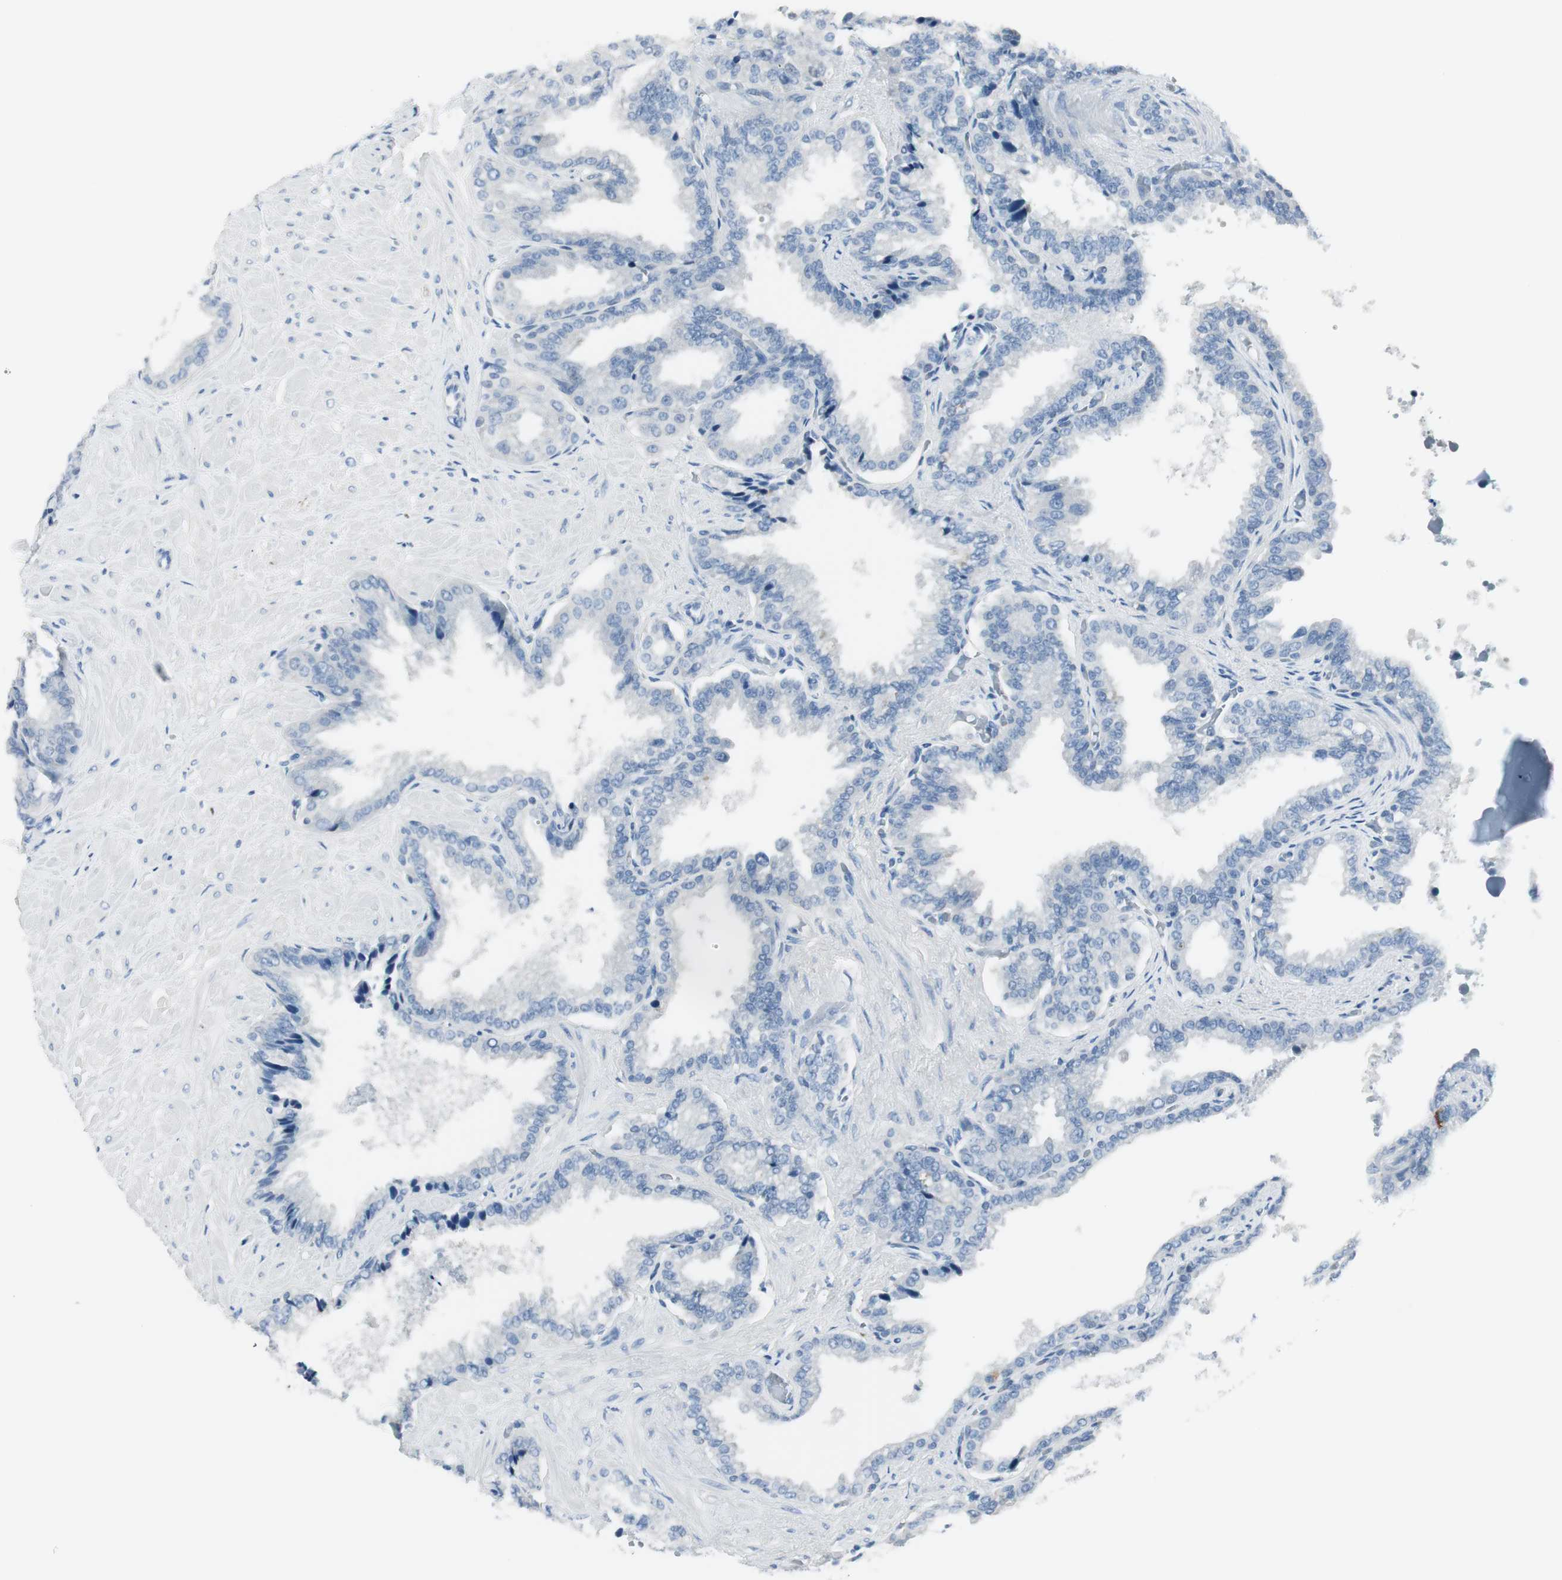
{"staining": {"intensity": "negative", "quantity": "none", "location": "none"}, "tissue": "seminal vesicle", "cell_type": "Glandular cells", "image_type": "normal", "snomed": [{"axis": "morphology", "description": "Normal tissue, NOS"}, {"axis": "topography", "description": "Seminal veicle"}], "caption": "Protein analysis of normal seminal vesicle shows no significant positivity in glandular cells.", "gene": "DLG4", "patient": {"sex": "male", "age": 46}}